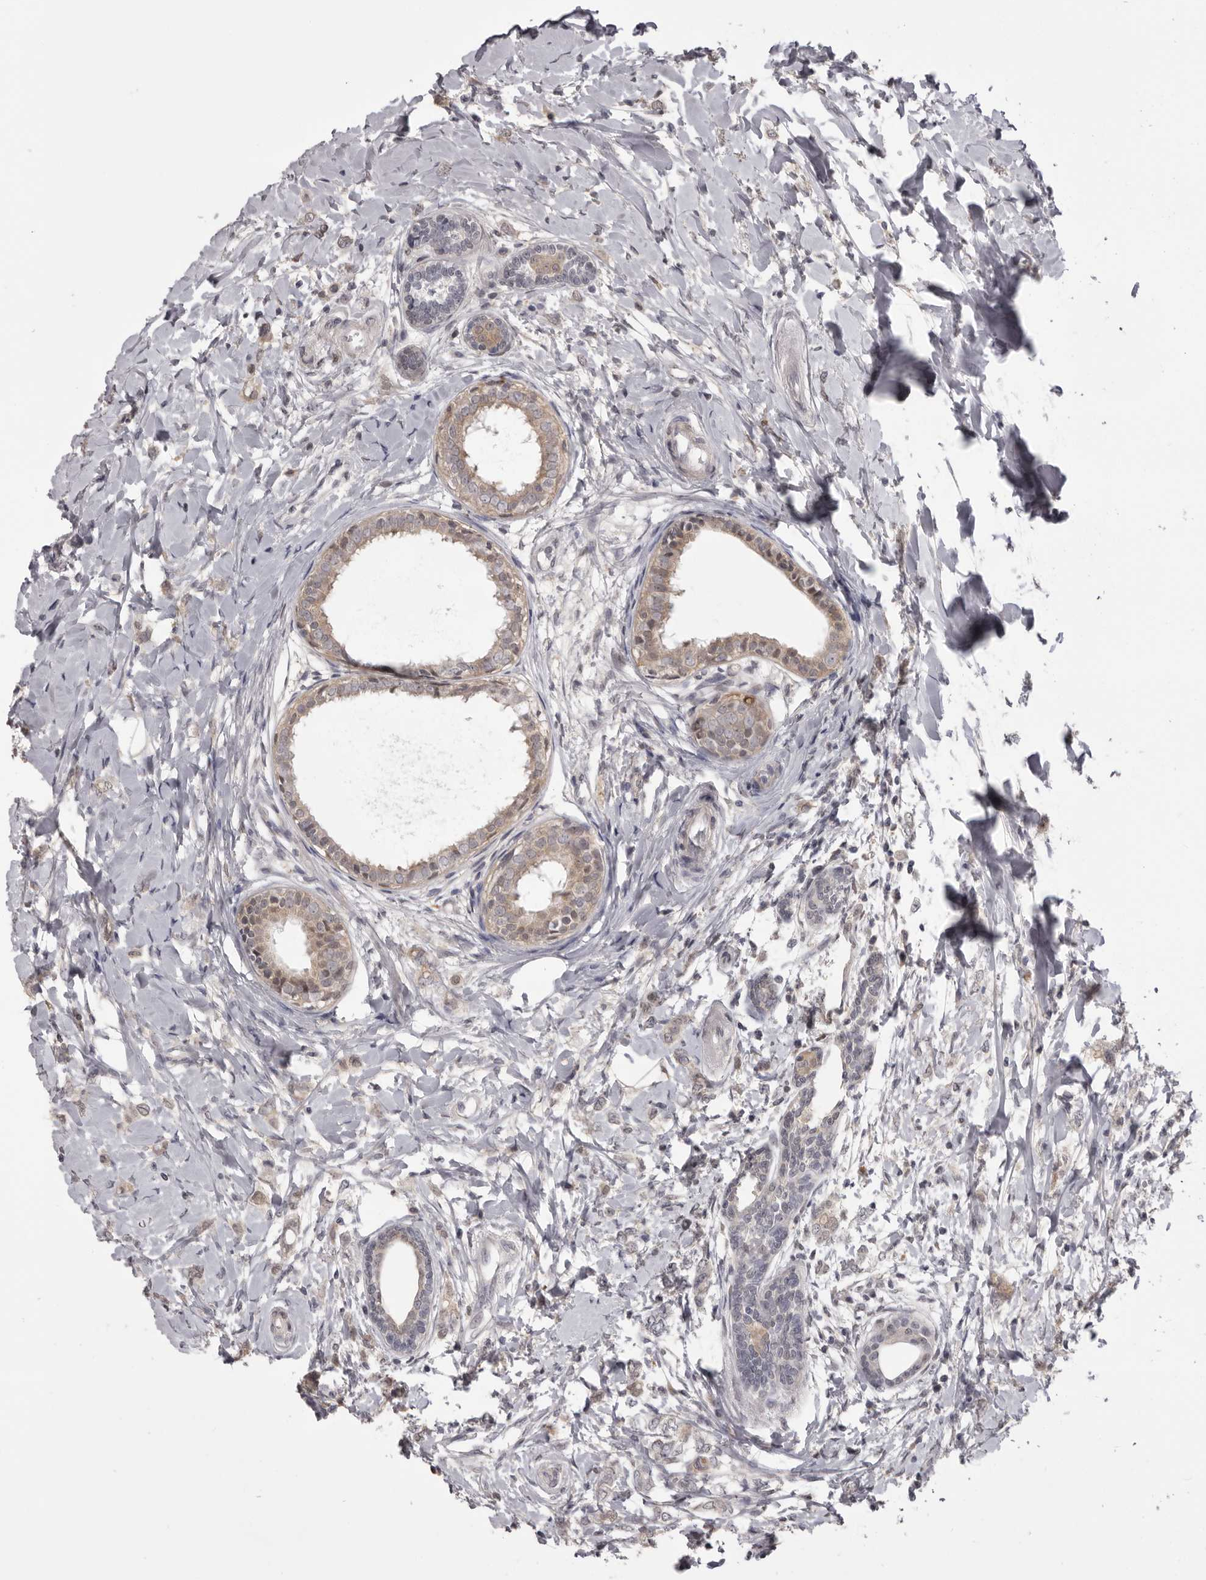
{"staining": {"intensity": "weak", "quantity": ">75%", "location": "cytoplasmic/membranous"}, "tissue": "breast cancer", "cell_type": "Tumor cells", "image_type": "cancer", "snomed": [{"axis": "morphology", "description": "Normal tissue, NOS"}, {"axis": "morphology", "description": "Lobular carcinoma"}, {"axis": "topography", "description": "Breast"}], "caption": "IHC (DAB) staining of human breast lobular carcinoma reveals weak cytoplasmic/membranous protein expression in about >75% of tumor cells.", "gene": "MDH1", "patient": {"sex": "female", "age": 47}}